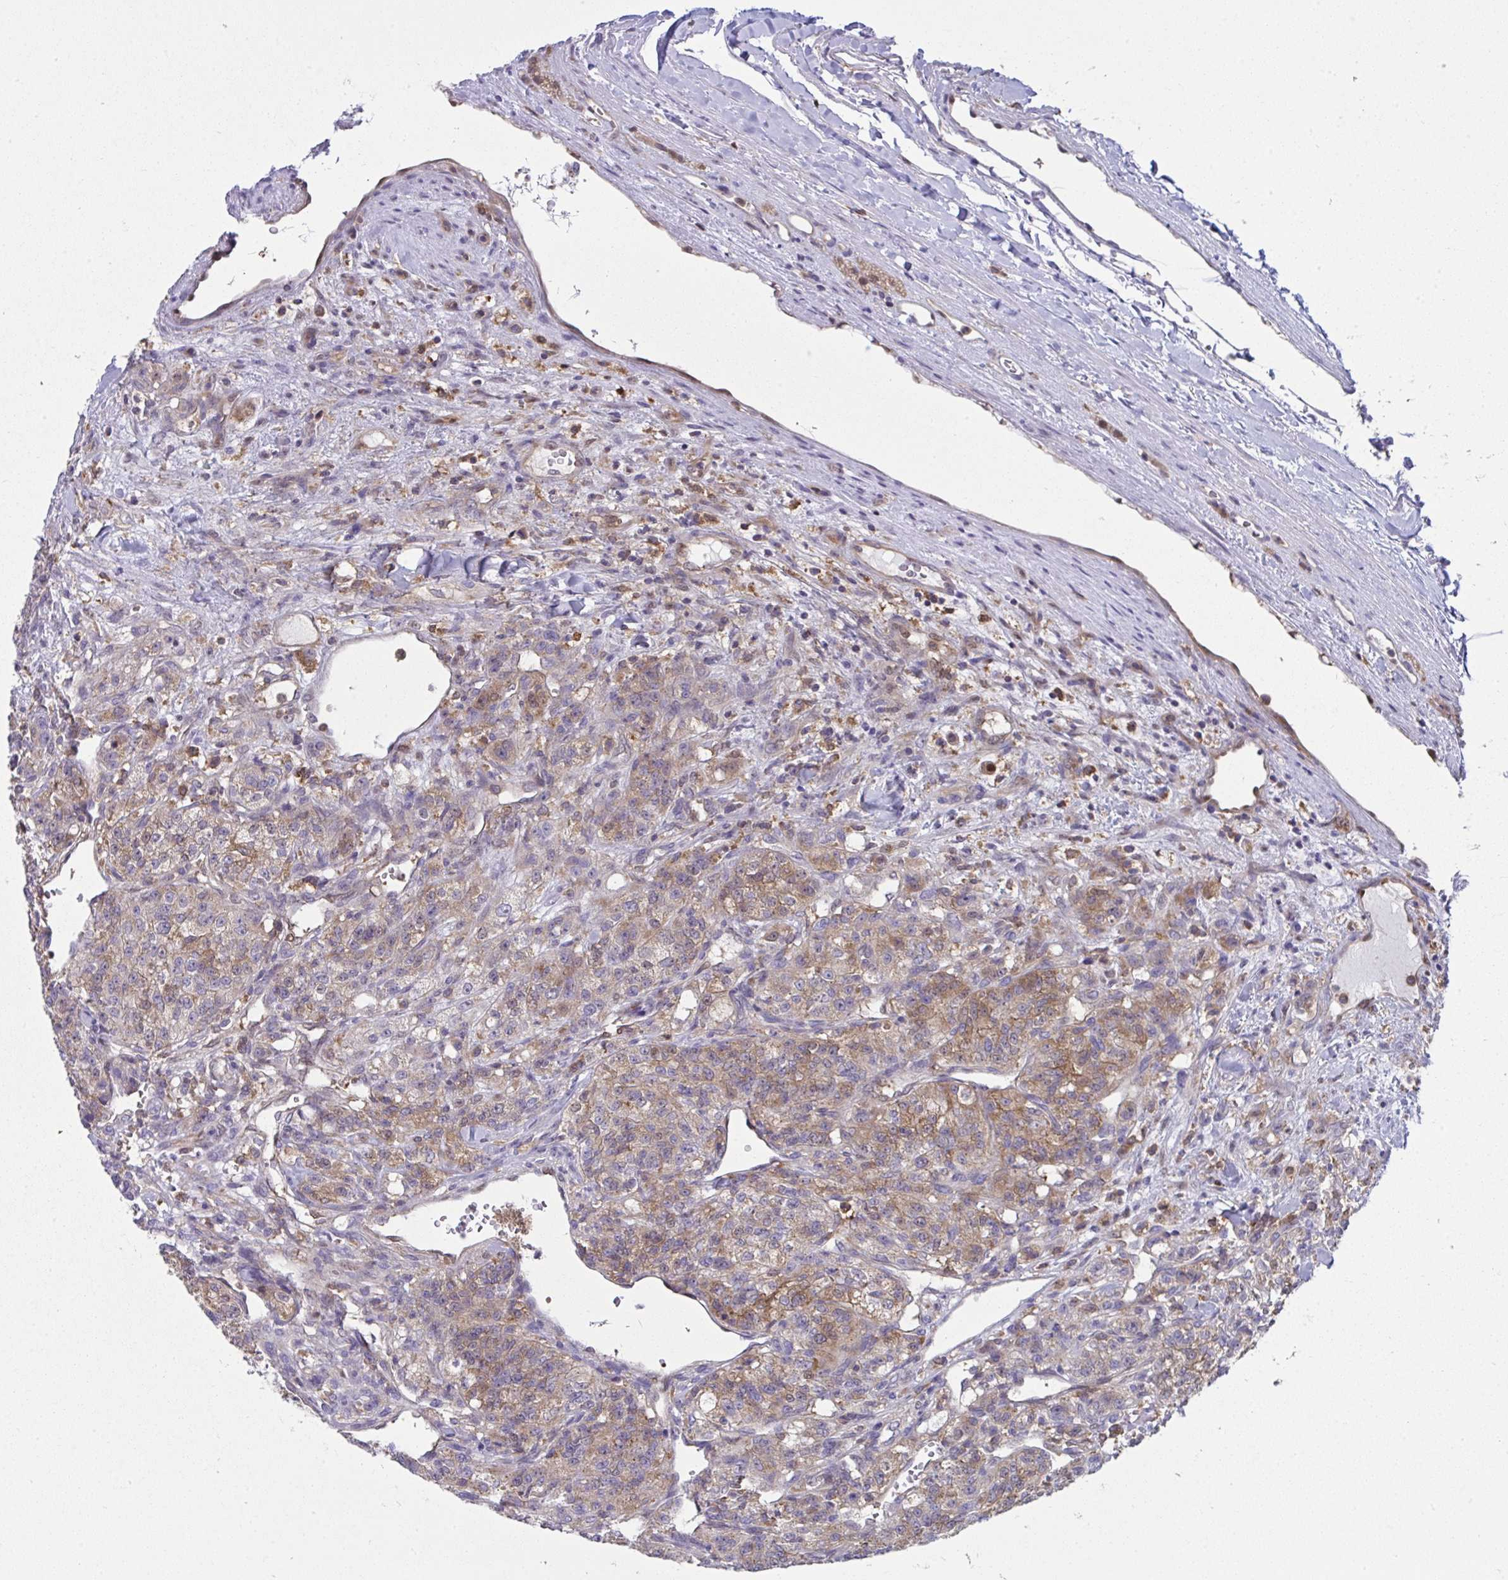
{"staining": {"intensity": "moderate", "quantity": "25%-75%", "location": "cytoplasmic/membranous"}, "tissue": "renal cancer", "cell_type": "Tumor cells", "image_type": "cancer", "snomed": [{"axis": "morphology", "description": "Adenocarcinoma, NOS"}, {"axis": "topography", "description": "Kidney"}], "caption": "Immunohistochemical staining of adenocarcinoma (renal) demonstrates moderate cytoplasmic/membranous protein staining in about 25%-75% of tumor cells.", "gene": "ALDH16A1", "patient": {"sex": "female", "age": 63}}